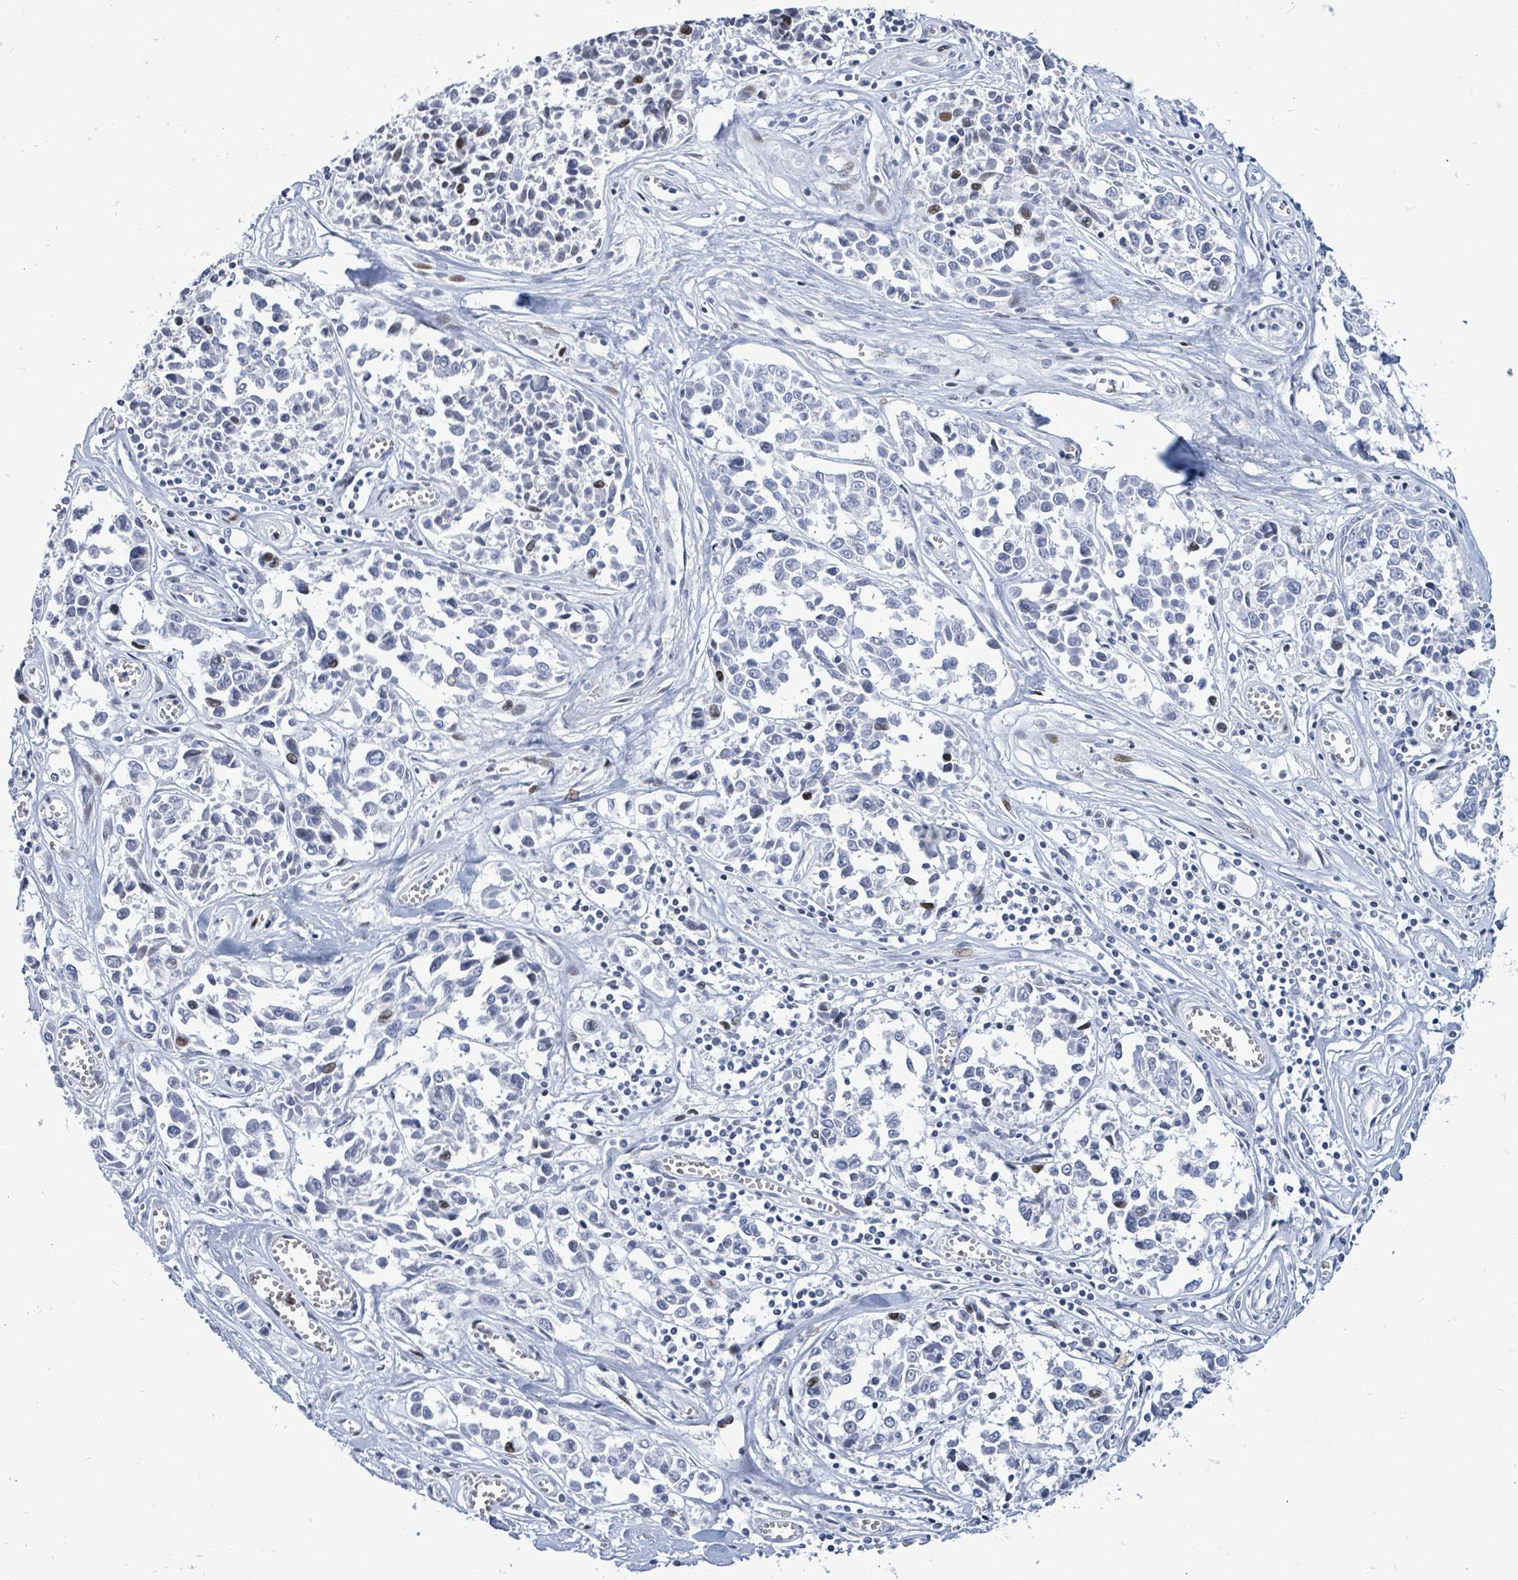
{"staining": {"intensity": "negative", "quantity": "none", "location": "none"}, "tissue": "melanoma", "cell_type": "Tumor cells", "image_type": "cancer", "snomed": [{"axis": "morphology", "description": "Malignant melanoma, NOS"}, {"axis": "topography", "description": "Skin"}], "caption": "The photomicrograph reveals no significant positivity in tumor cells of melanoma.", "gene": "MALL", "patient": {"sex": "female", "age": 64}}